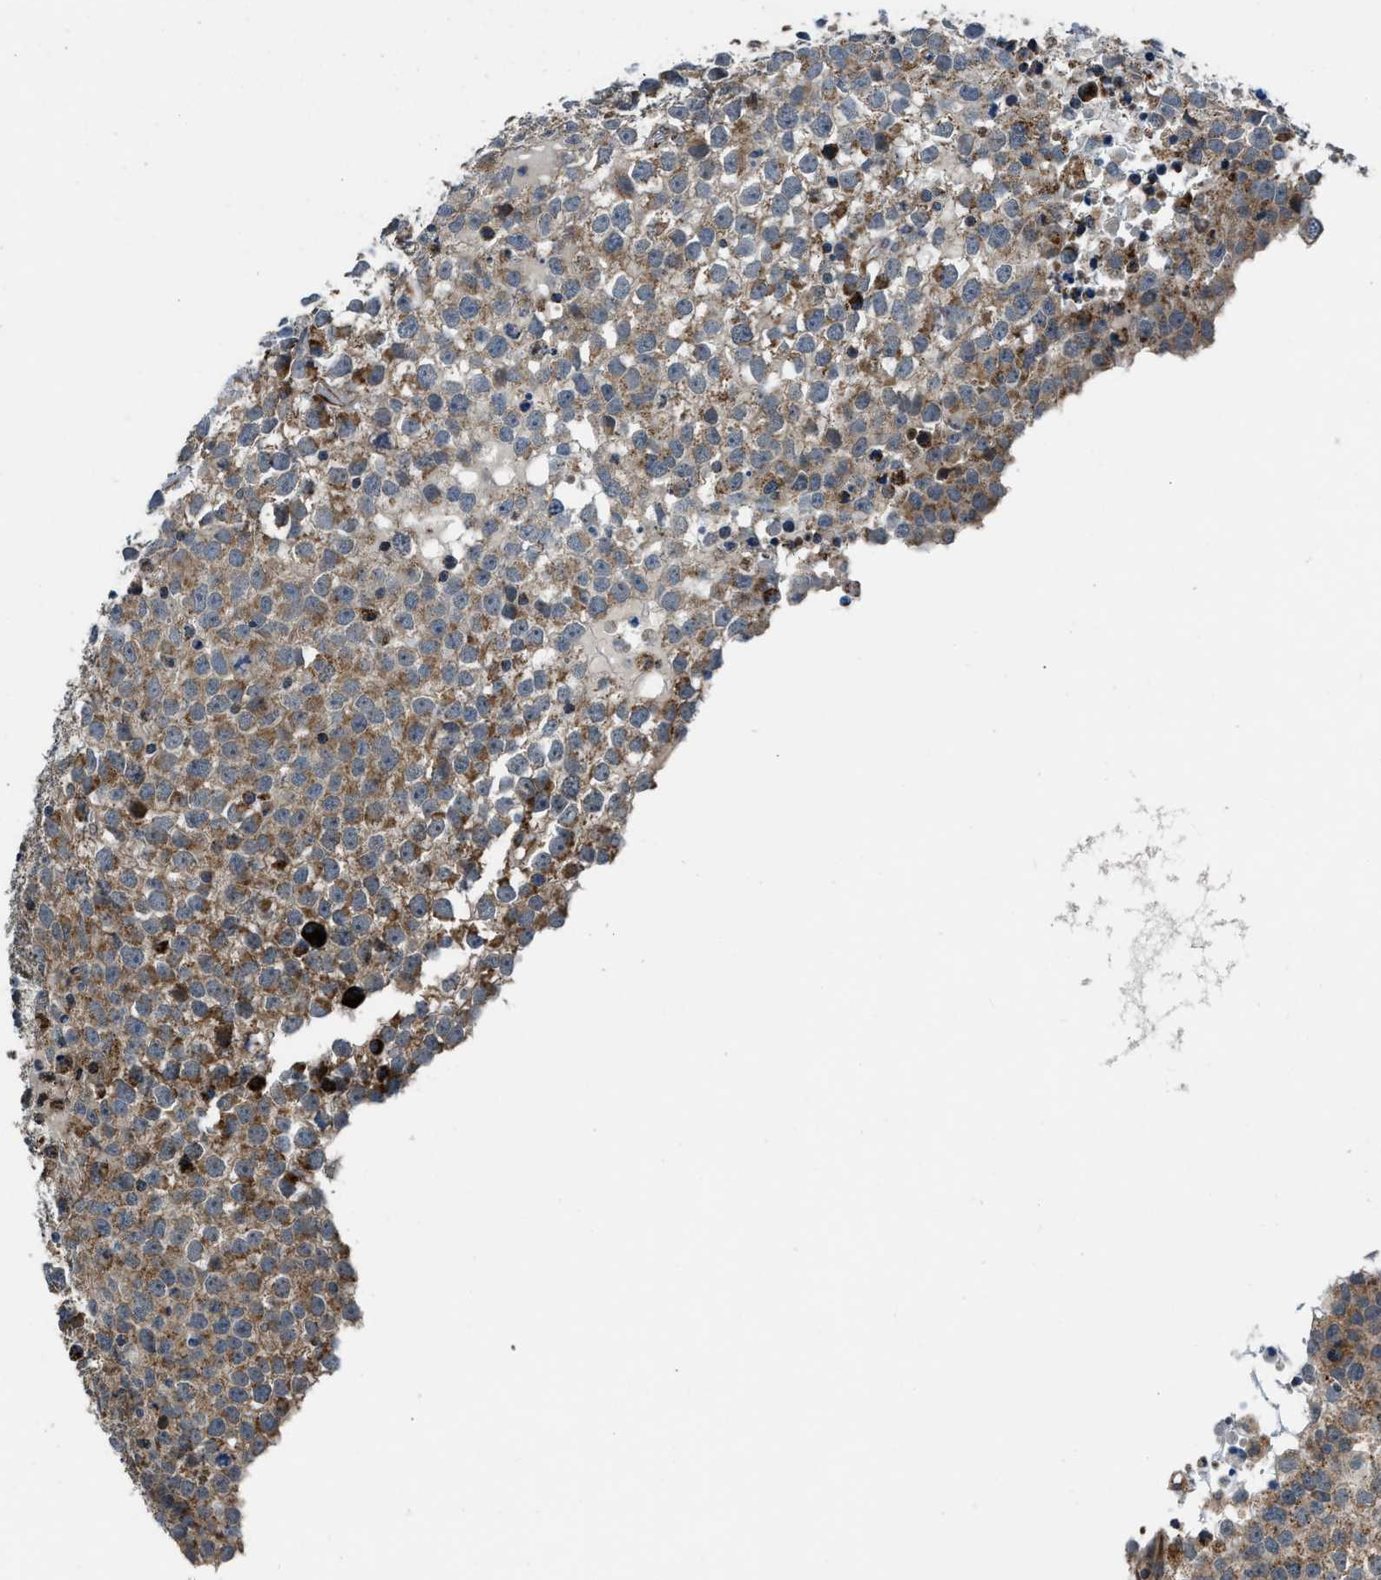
{"staining": {"intensity": "moderate", "quantity": ">75%", "location": "cytoplasmic/membranous"}, "tissue": "testis cancer", "cell_type": "Tumor cells", "image_type": "cancer", "snomed": [{"axis": "morphology", "description": "Seminoma, NOS"}, {"axis": "topography", "description": "Testis"}], "caption": "Seminoma (testis) stained with IHC exhibits moderate cytoplasmic/membranous expression in about >75% of tumor cells.", "gene": "GSDME", "patient": {"sex": "male", "age": 65}}